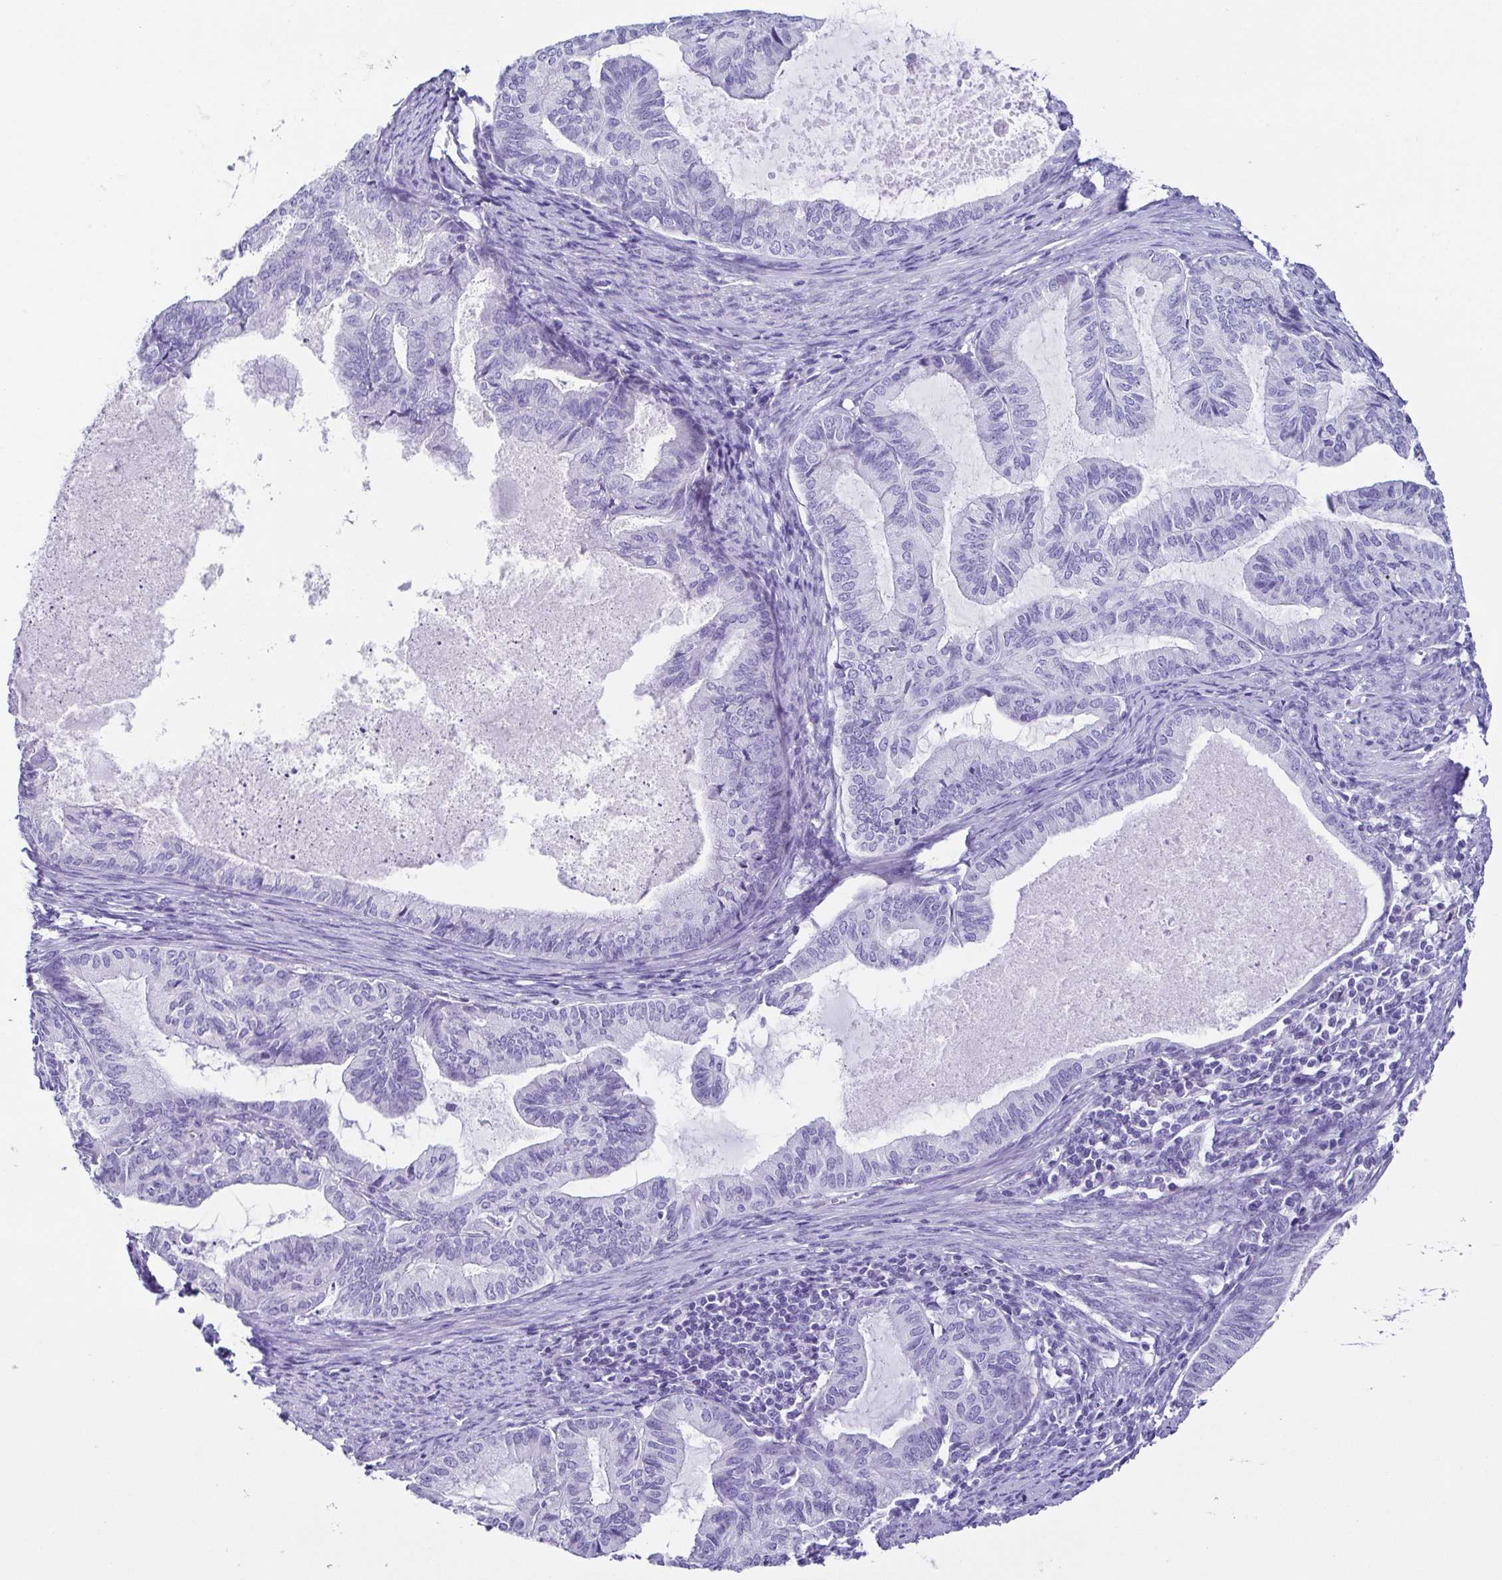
{"staining": {"intensity": "negative", "quantity": "none", "location": "none"}, "tissue": "endometrial cancer", "cell_type": "Tumor cells", "image_type": "cancer", "snomed": [{"axis": "morphology", "description": "Adenocarcinoma, NOS"}, {"axis": "topography", "description": "Endometrium"}], "caption": "A photomicrograph of human adenocarcinoma (endometrial) is negative for staining in tumor cells. Nuclei are stained in blue.", "gene": "TNNT2", "patient": {"sex": "female", "age": 86}}